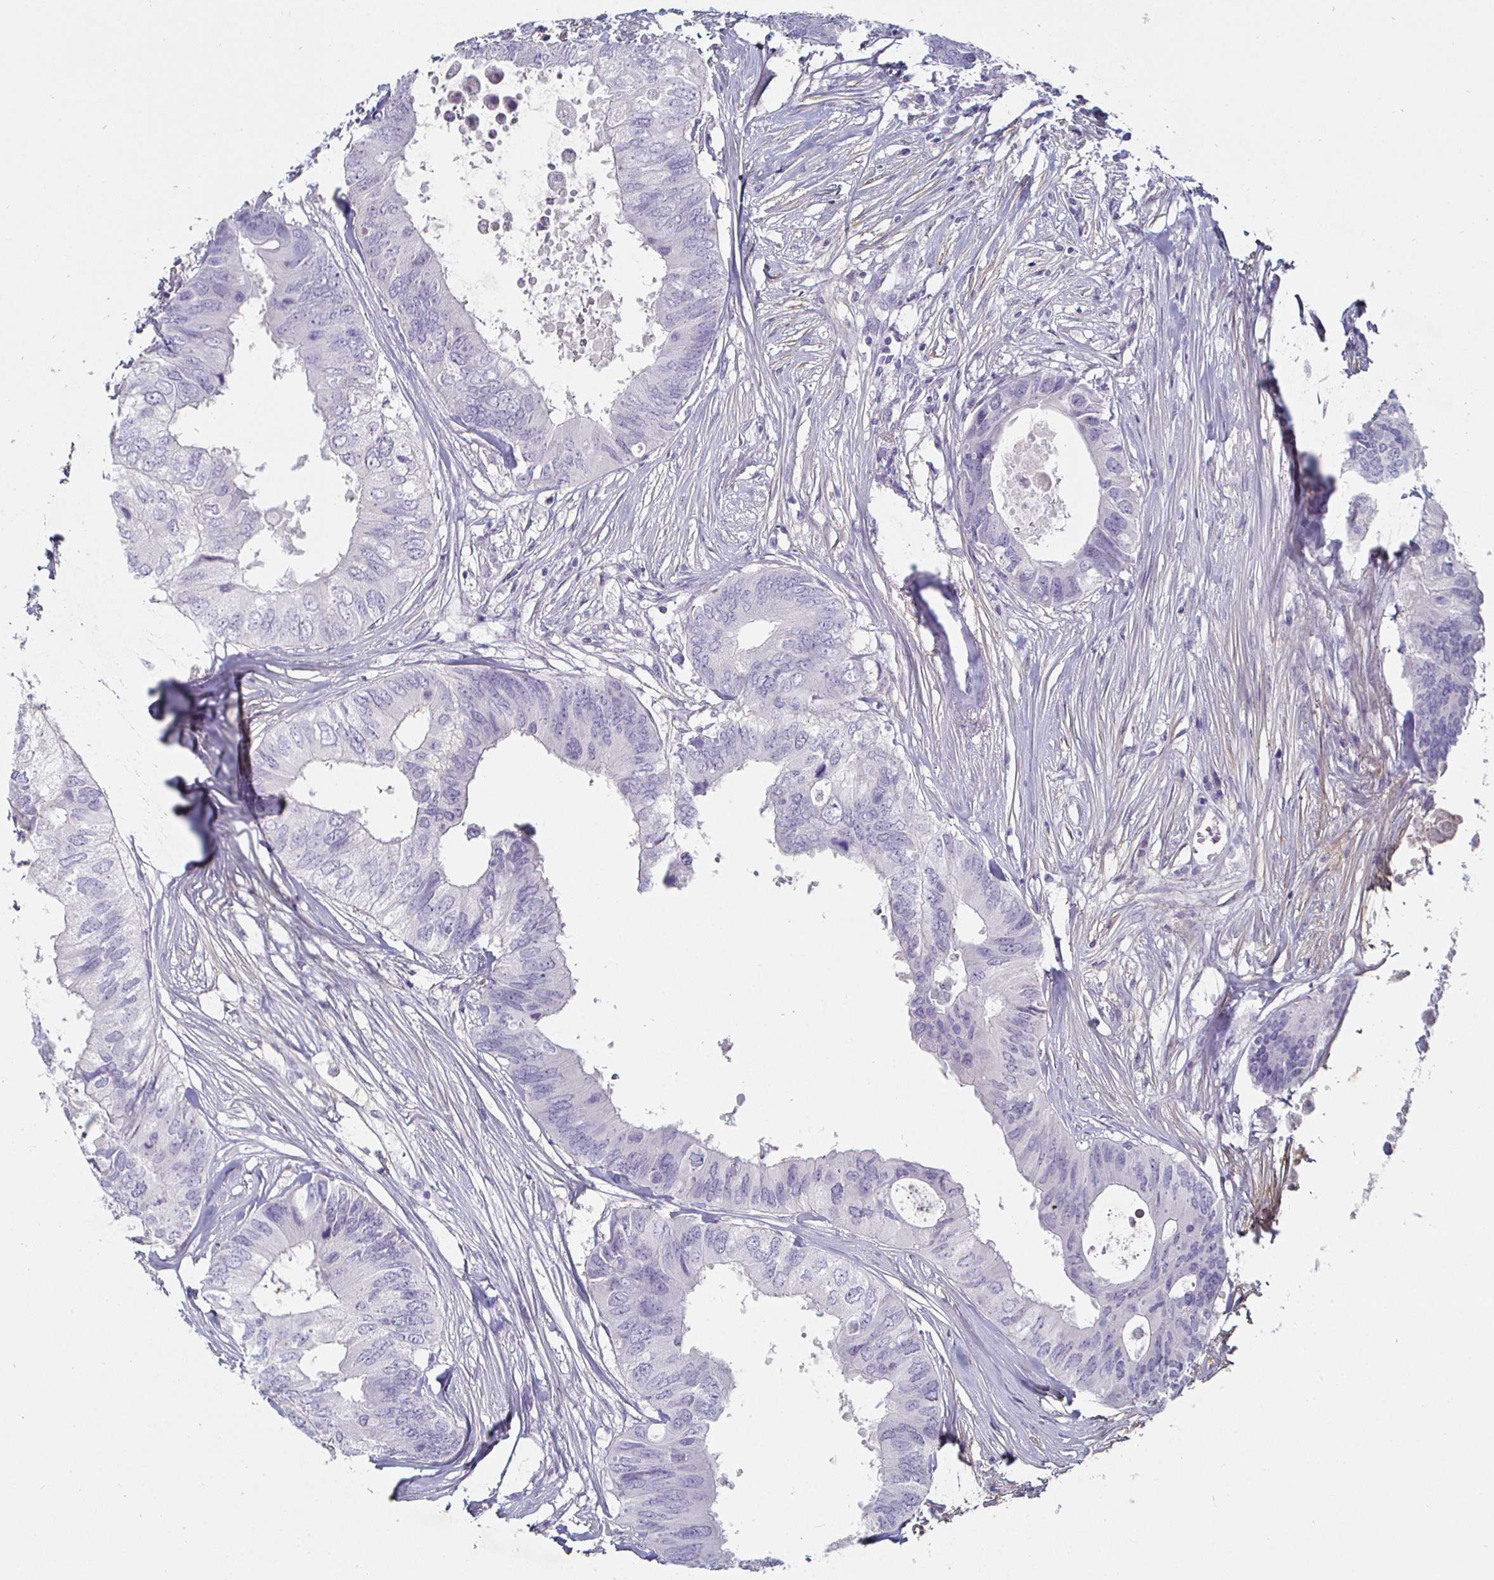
{"staining": {"intensity": "negative", "quantity": "none", "location": "none"}, "tissue": "colorectal cancer", "cell_type": "Tumor cells", "image_type": "cancer", "snomed": [{"axis": "morphology", "description": "Adenocarcinoma, NOS"}, {"axis": "topography", "description": "Colon"}], "caption": "A high-resolution histopathology image shows immunohistochemistry staining of adenocarcinoma (colorectal), which displays no significant positivity in tumor cells.", "gene": "ENPP1", "patient": {"sex": "male", "age": 71}}